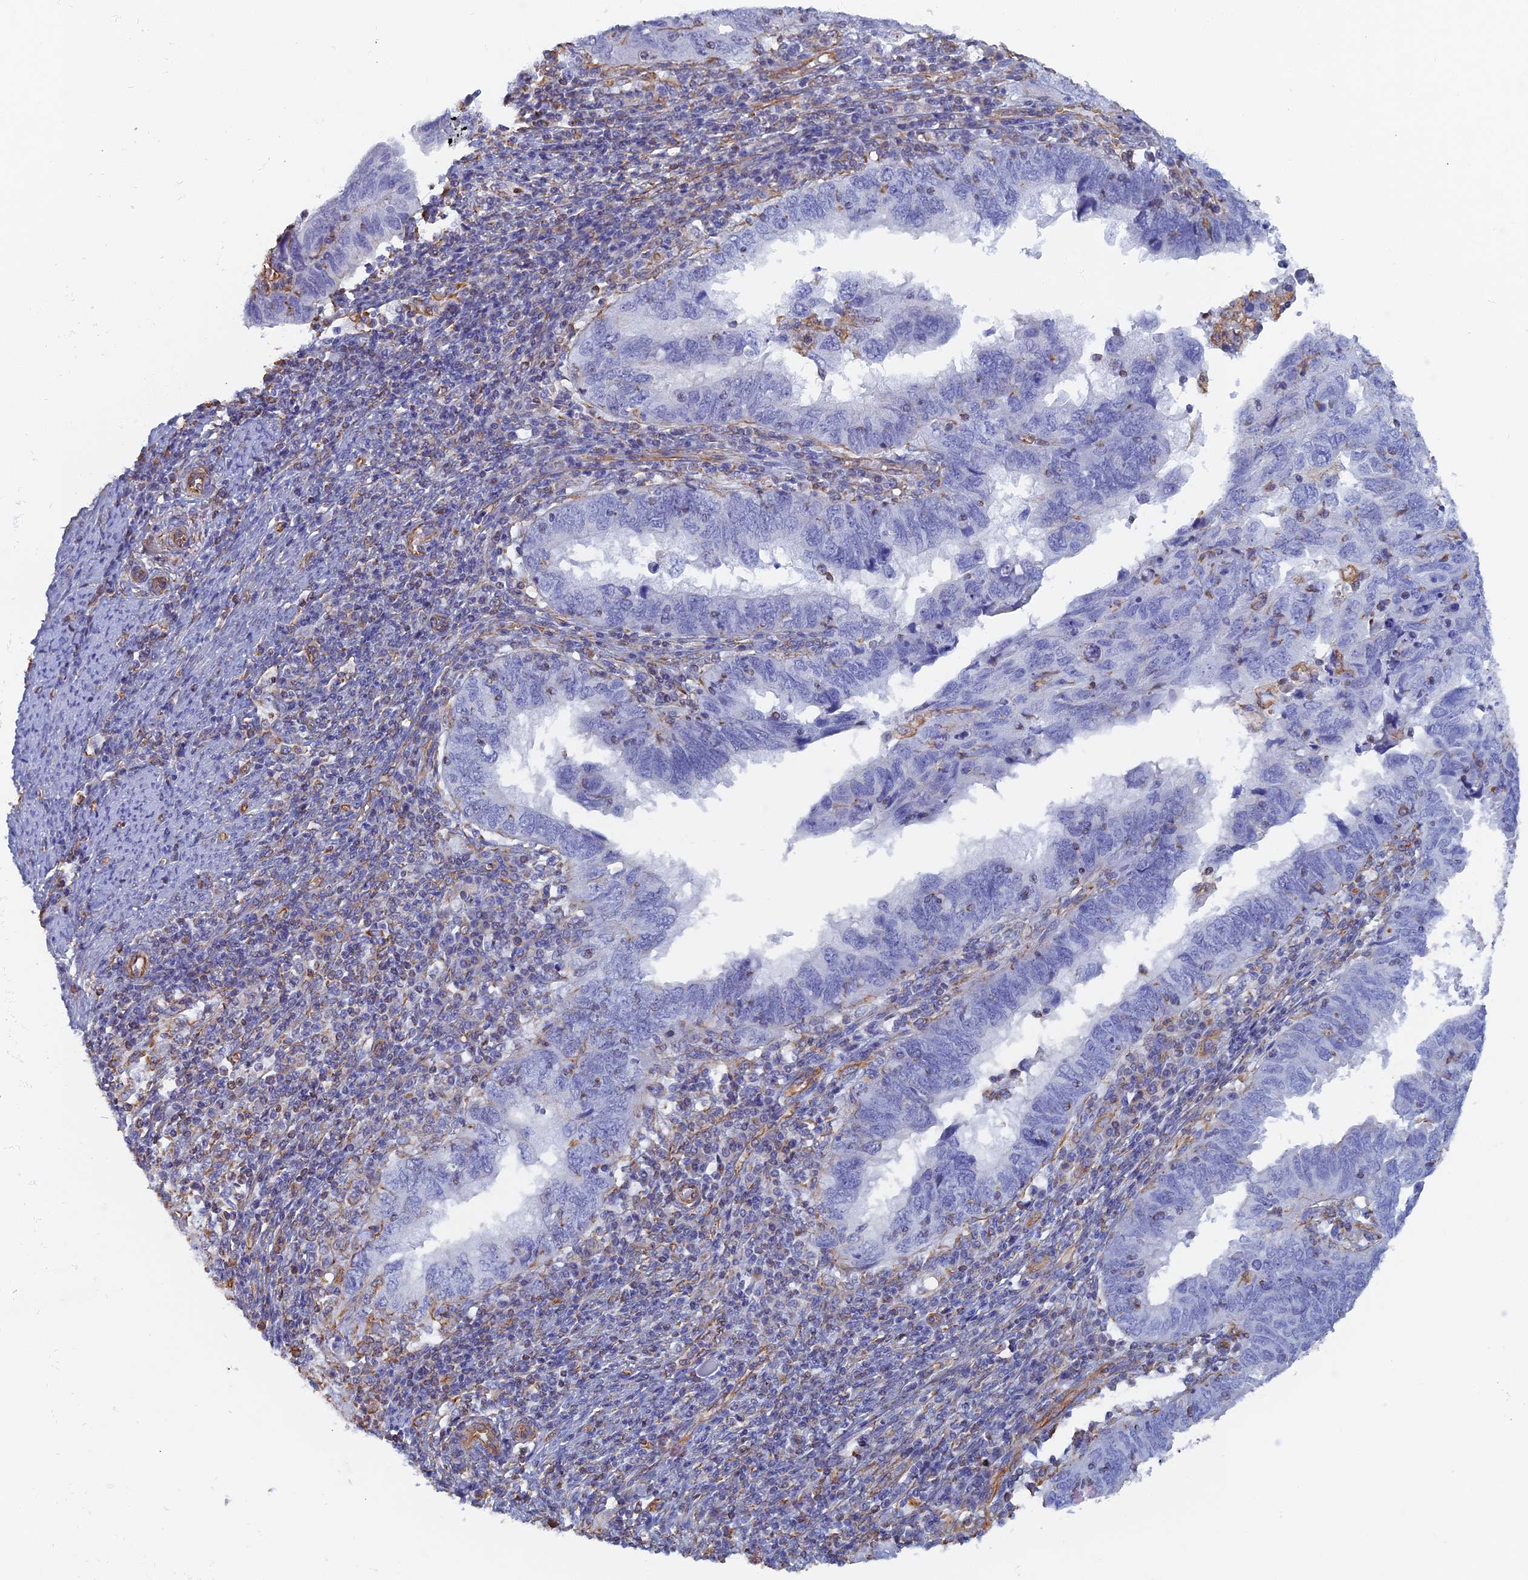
{"staining": {"intensity": "negative", "quantity": "none", "location": "none"}, "tissue": "endometrial cancer", "cell_type": "Tumor cells", "image_type": "cancer", "snomed": [{"axis": "morphology", "description": "Adenocarcinoma, NOS"}, {"axis": "topography", "description": "Uterus"}], "caption": "This is an immunohistochemistry micrograph of adenocarcinoma (endometrial). There is no positivity in tumor cells.", "gene": "RMC1", "patient": {"sex": "female", "age": 77}}